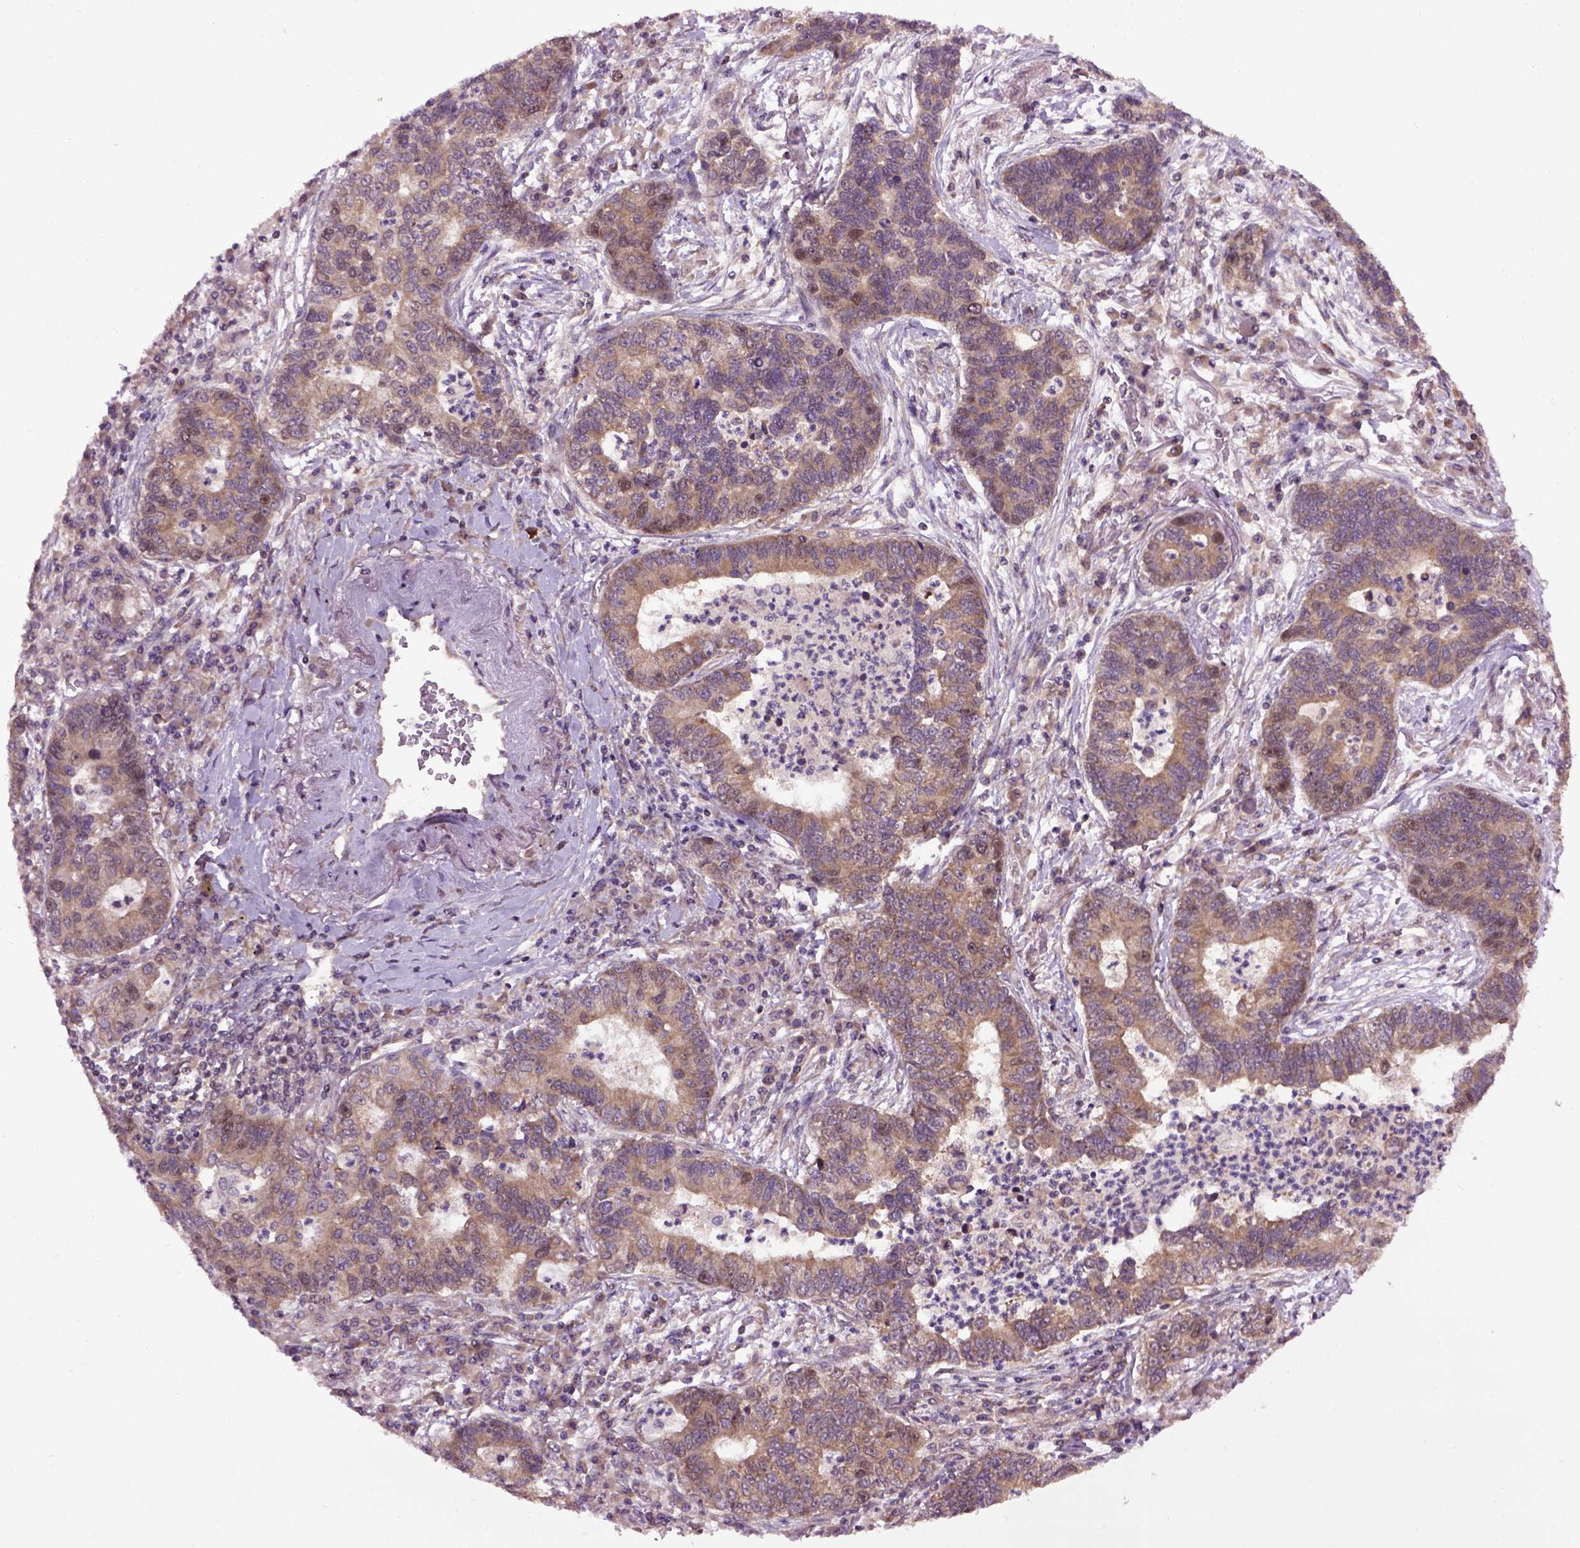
{"staining": {"intensity": "moderate", "quantity": ">75%", "location": "cytoplasmic/membranous"}, "tissue": "lung cancer", "cell_type": "Tumor cells", "image_type": "cancer", "snomed": [{"axis": "morphology", "description": "Adenocarcinoma, NOS"}, {"axis": "topography", "description": "Lung"}], "caption": "DAB immunohistochemical staining of lung adenocarcinoma shows moderate cytoplasmic/membranous protein staining in approximately >75% of tumor cells. The staining was performed using DAB to visualize the protein expression in brown, while the nuclei were stained in blue with hematoxylin (Magnification: 20x).", "gene": "WDR48", "patient": {"sex": "female", "age": 57}}